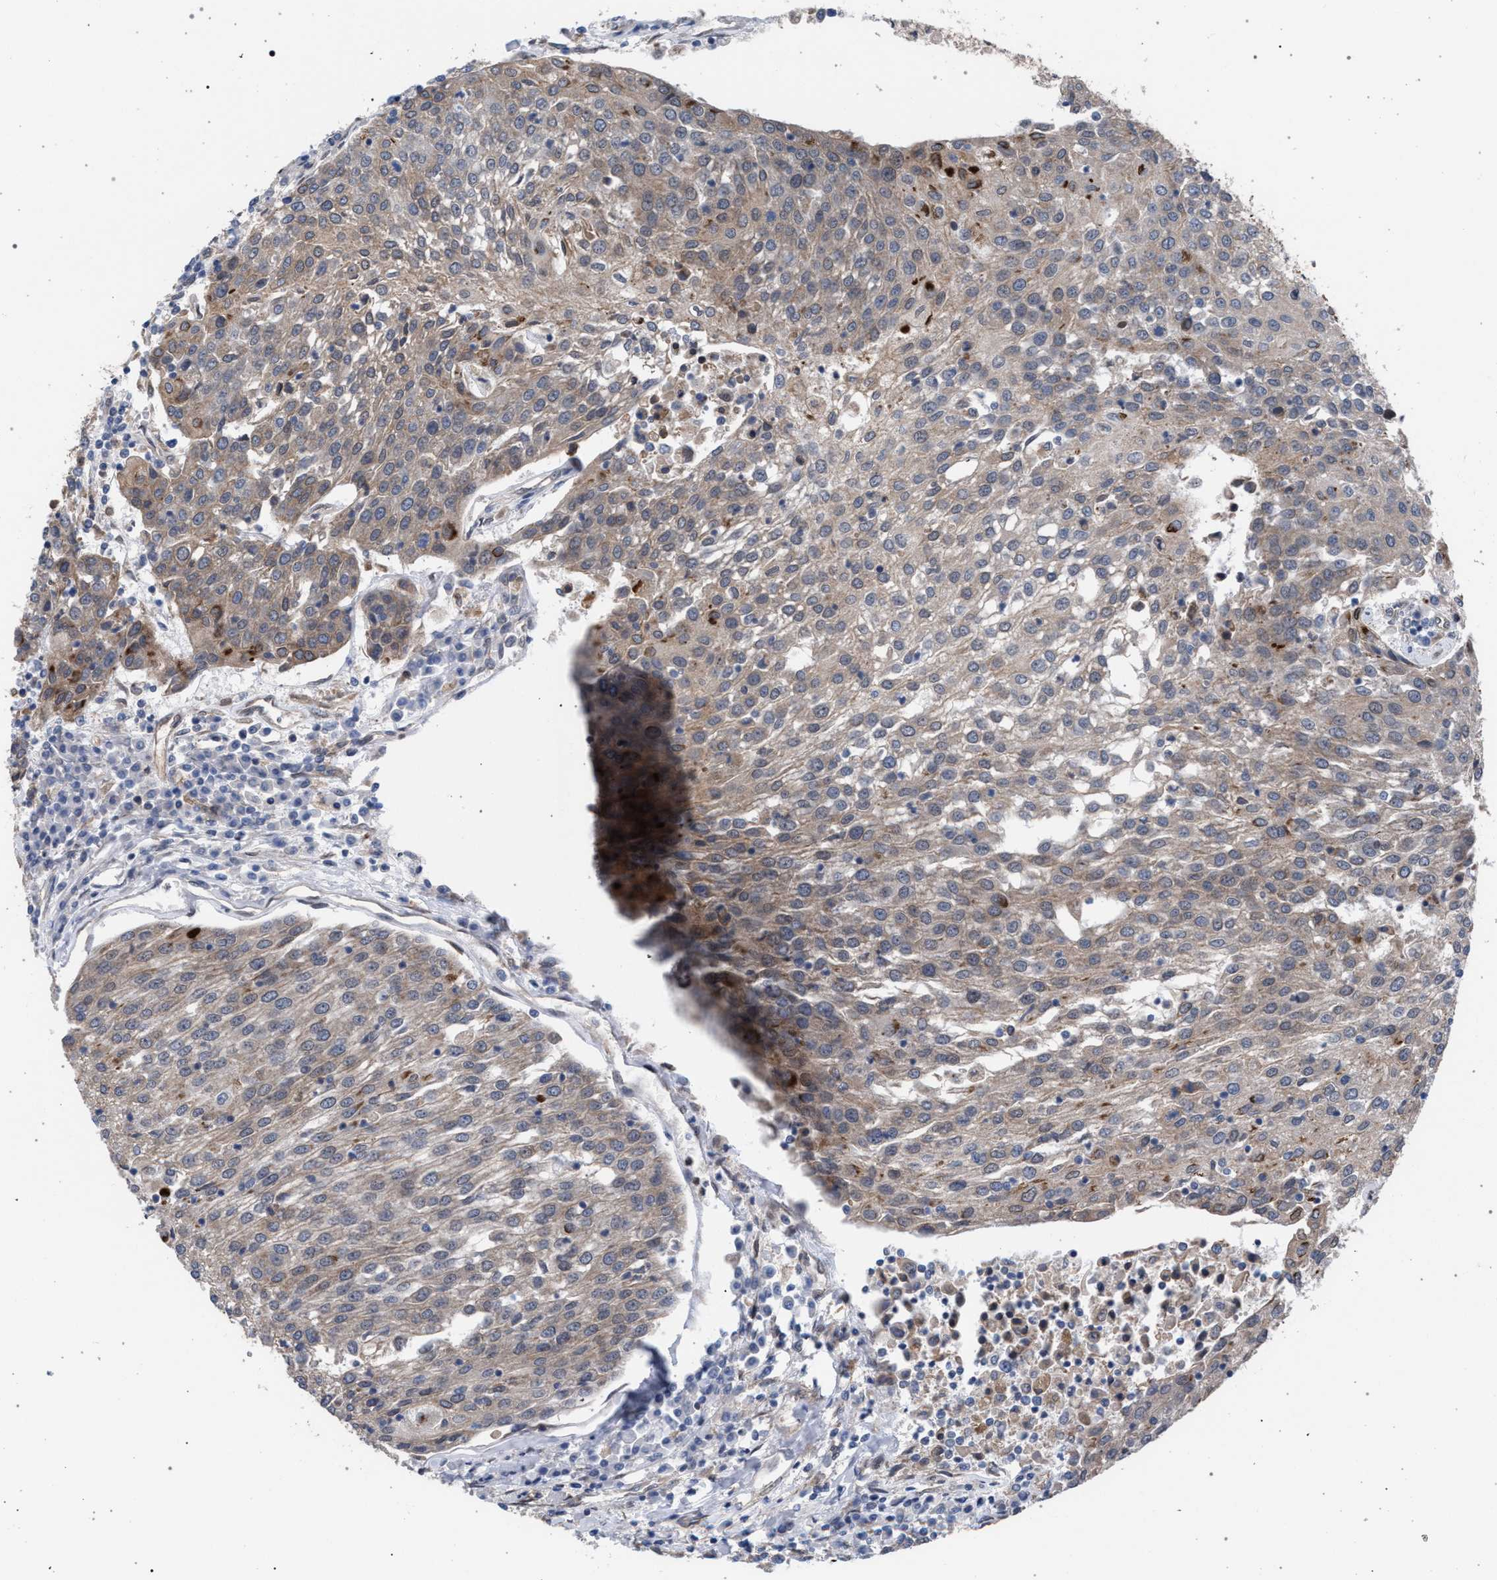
{"staining": {"intensity": "weak", "quantity": ">75%", "location": "cytoplasmic/membranous"}, "tissue": "urothelial cancer", "cell_type": "Tumor cells", "image_type": "cancer", "snomed": [{"axis": "morphology", "description": "Urothelial carcinoma, High grade"}, {"axis": "topography", "description": "Urinary bladder"}], "caption": "The photomicrograph displays immunohistochemical staining of urothelial cancer. There is weak cytoplasmic/membranous staining is present in about >75% of tumor cells. The protein is stained brown, and the nuclei are stained in blue (DAB (3,3'-diaminobenzidine) IHC with brightfield microscopy, high magnification).", "gene": "ARPC5L", "patient": {"sex": "female", "age": 85}}